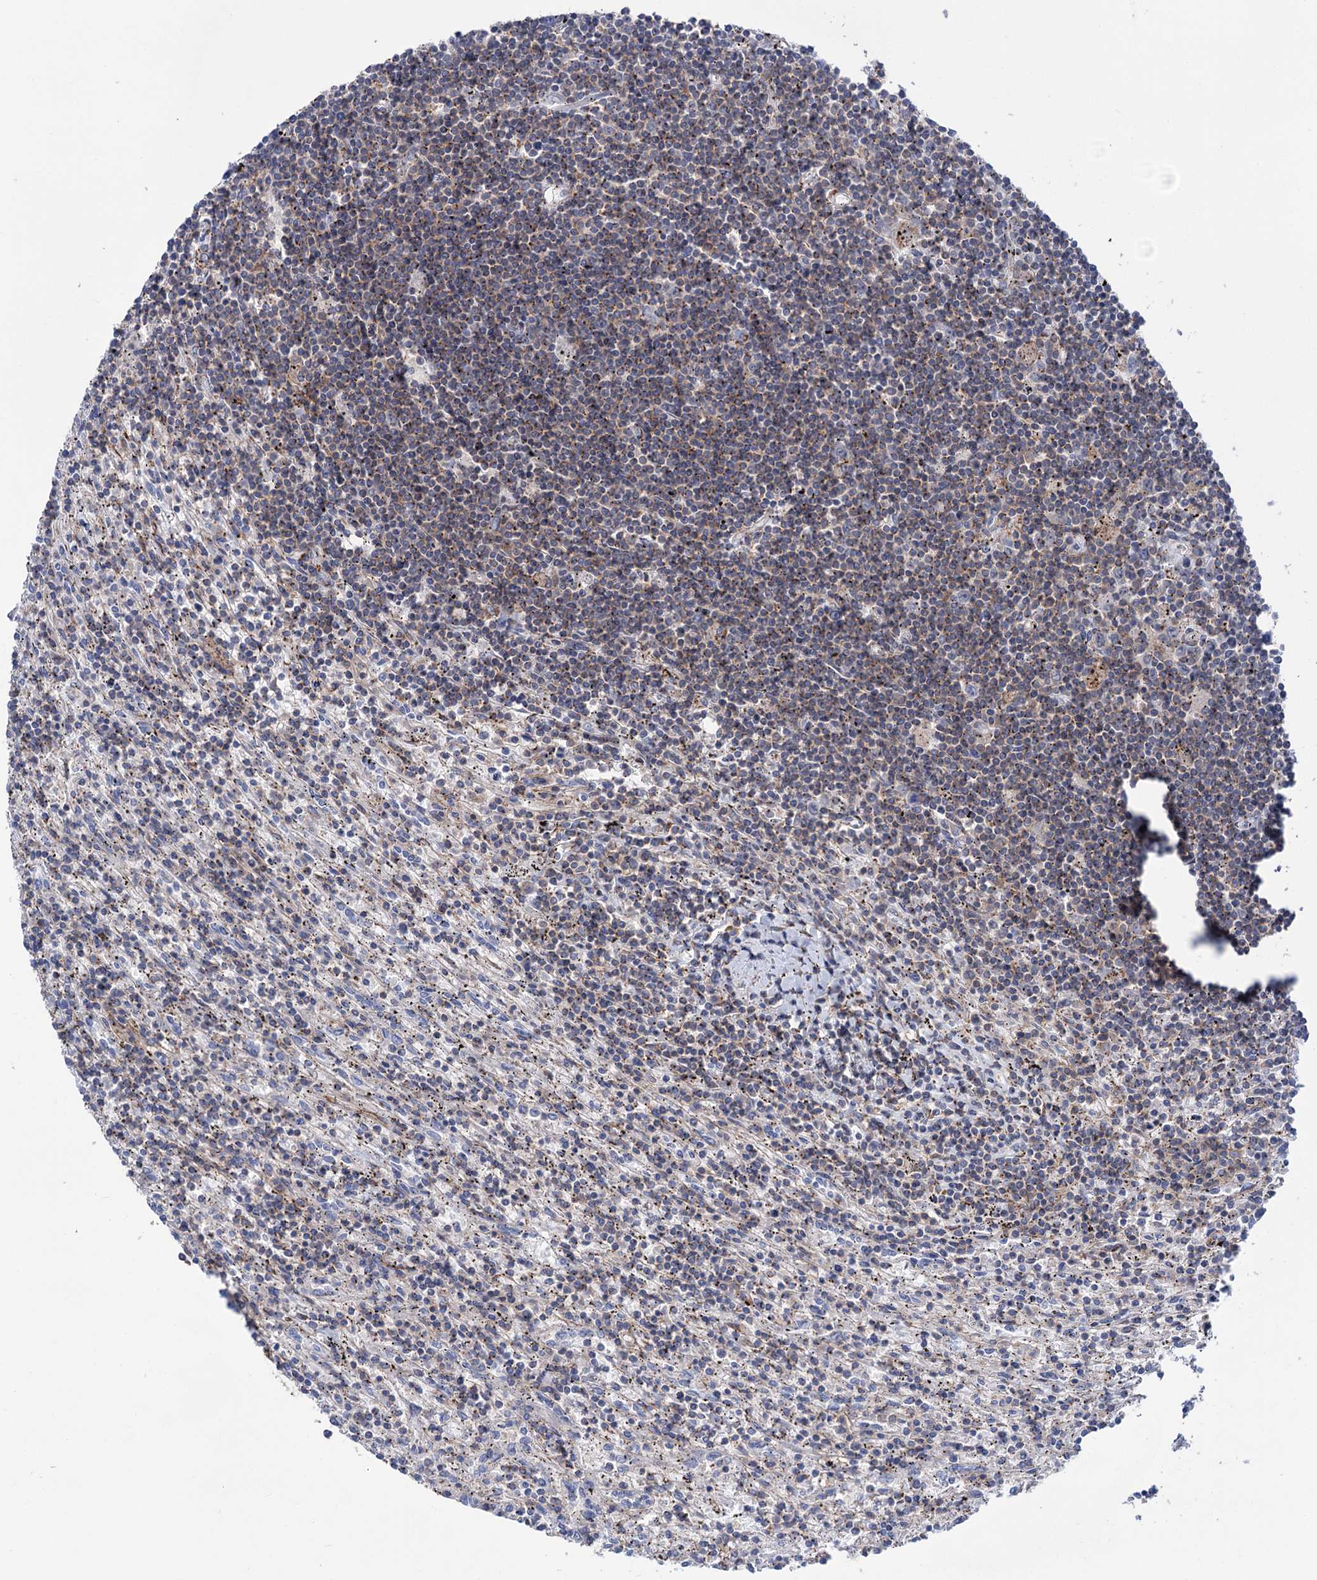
{"staining": {"intensity": "negative", "quantity": "none", "location": "none"}, "tissue": "lymphoma", "cell_type": "Tumor cells", "image_type": "cancer", "snomed": [{"axis": "morphology", "description": "Malignant lymphoma, non-Hodgkin's type, Low grade"}, {"axis": "topography", "description": "Spleen"}], "caption": "Immunohistochemical staining of human lymphoma displays no significant staining in tumor cells.", "gene": "DEF6", "patient": {"sex": "male", "age": 76}}